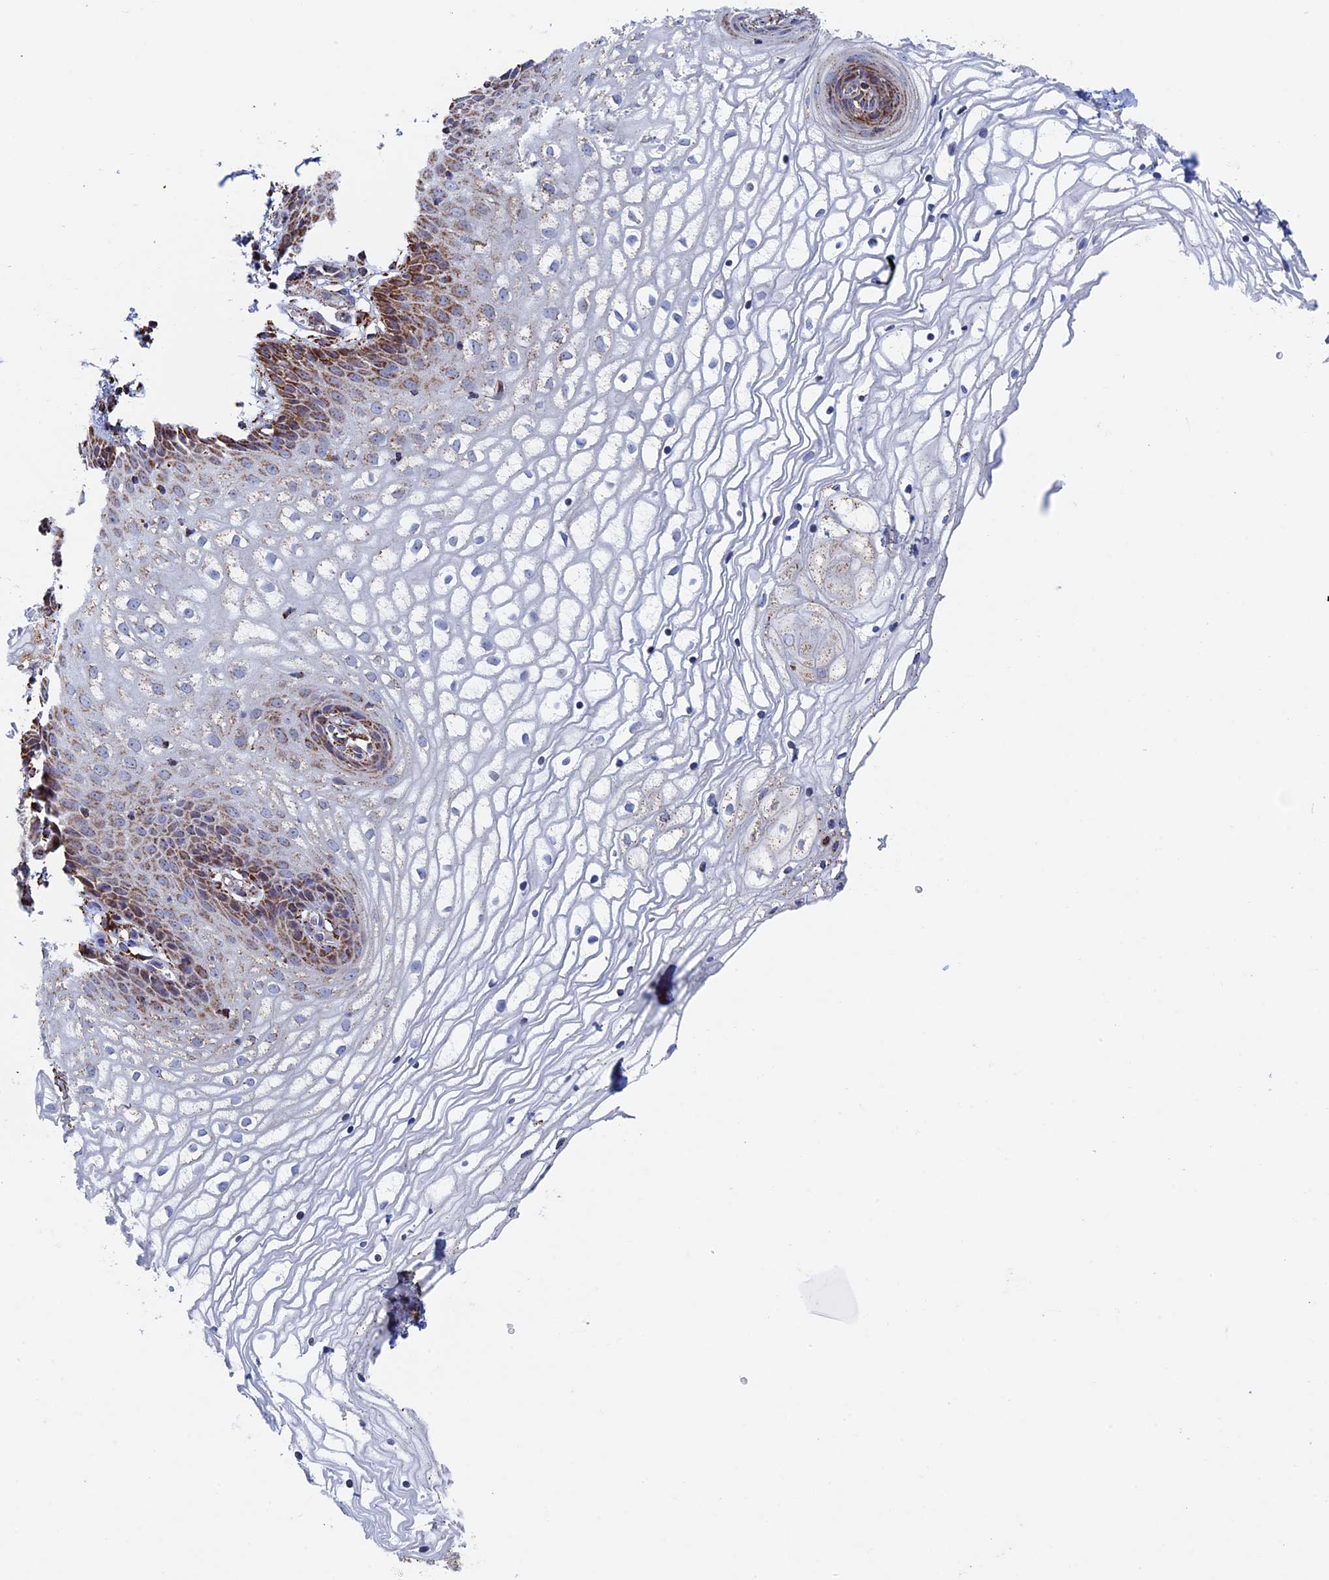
{"staining": {"intensity": "strong", "quantity": "25%-75%", "location": "cytoplasmic/membranous"}, "tissue": "vagina", "cell_type": "Squamous epithelial cells", "image_type": "normal", "snomed": [{"axis": "morphology", "description": "Normal tissue, NOS"}, {"axis": "topography", "description": "Vagina"}], "caption": "High-power microscopy captured an immunohistochemistry photomicrograph of benign vagina, revealing strong cytoplasmic/membranous staining in approximately 25%-75% of squamous epithelial cells.", "gene": "SEC24D", "patient": {"sex": "female", "age": 34}}